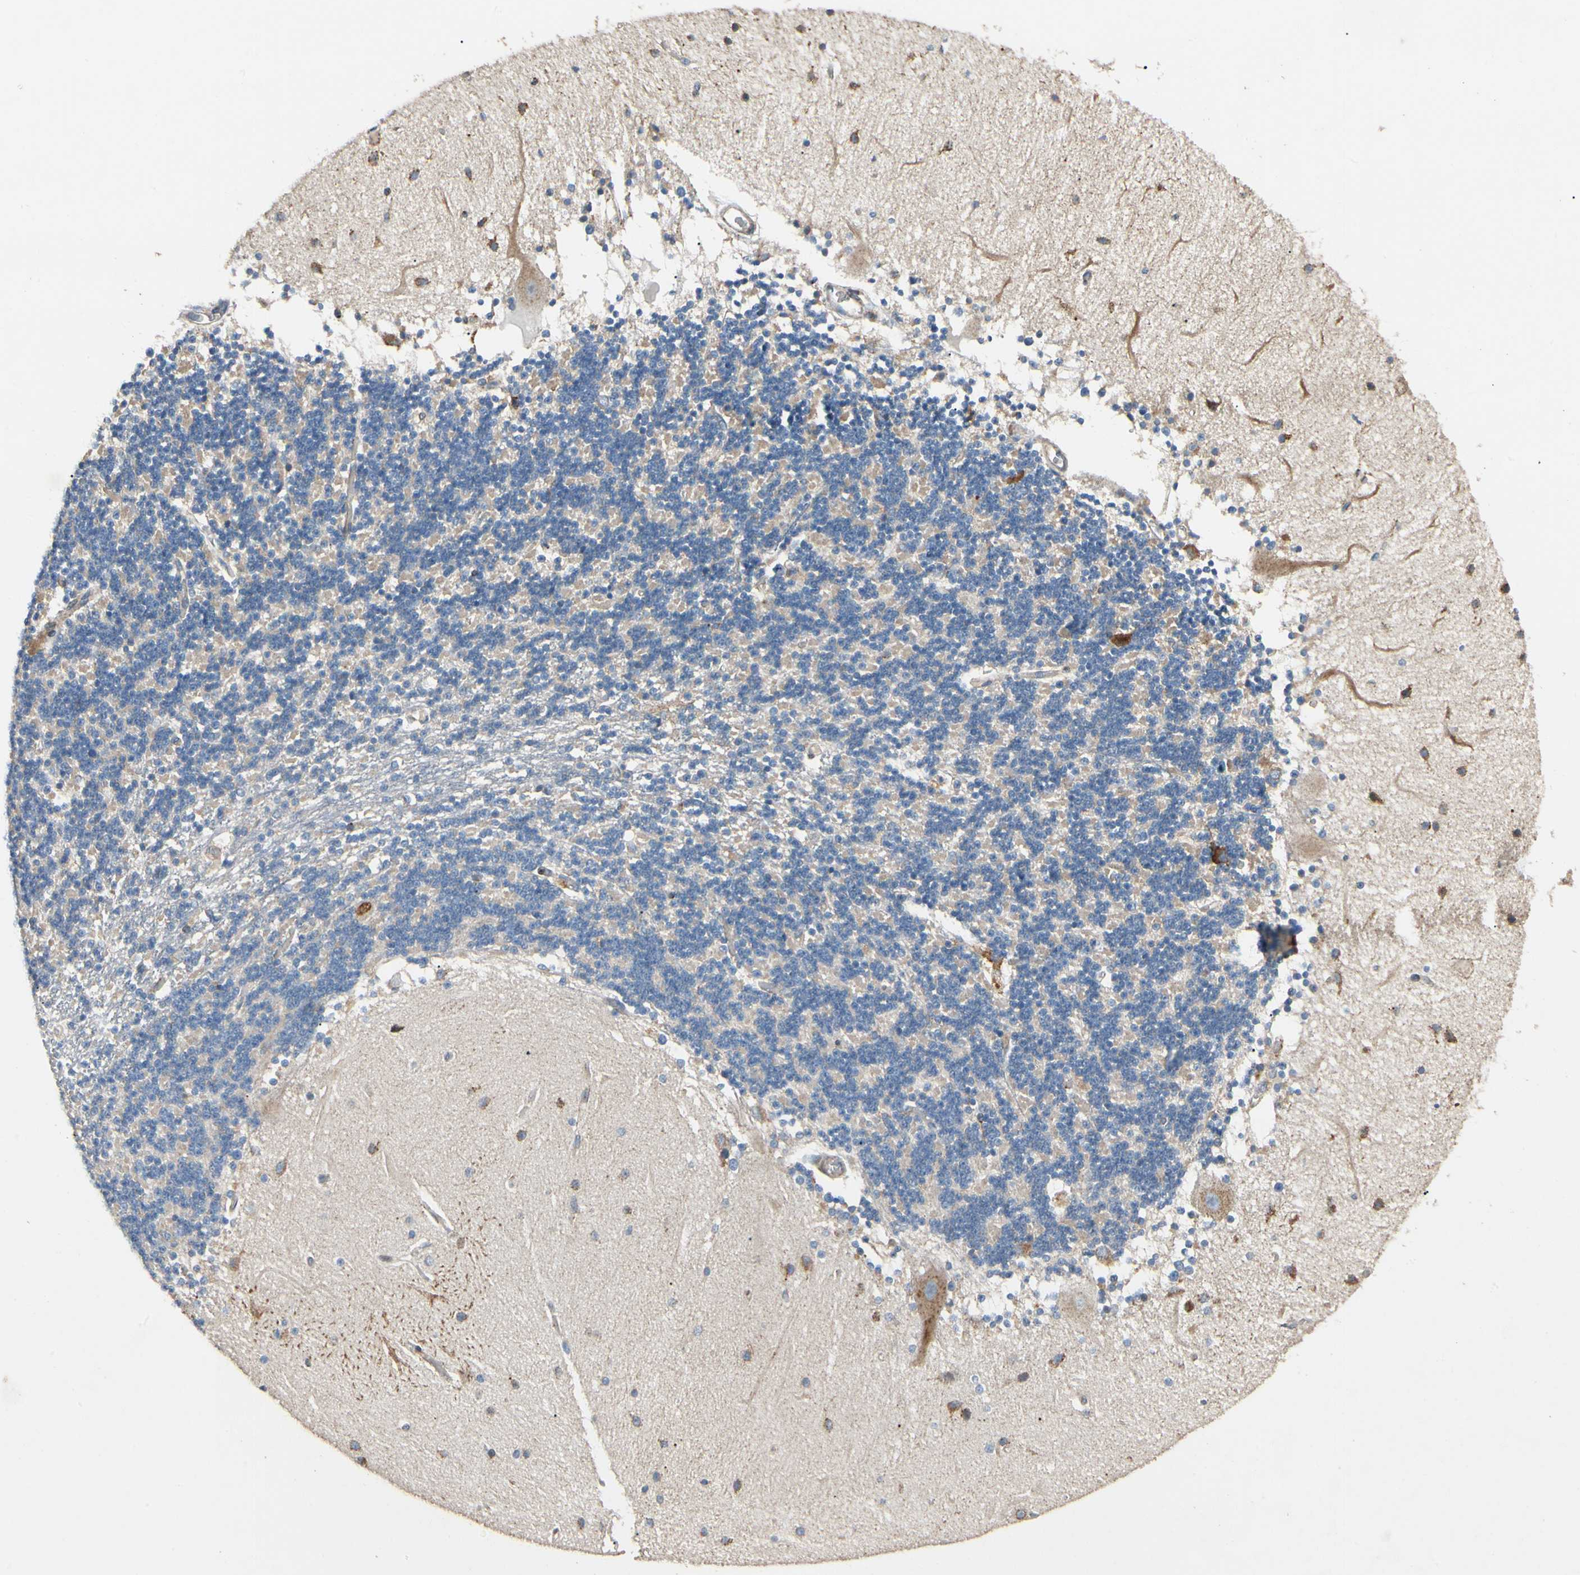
{"staining": {"intensity": "weak", "quantity": ">75%", "location": "cytoplasmic/membranous"}, "tissue": "cerebellum", "cell_type": "Cells in granular layer", "image_type": "normal", "snomed": [{"axis": "morphology", "description": "Normal tissue, NOS"}, {"axis": "topography", "description": "Cerebellum"}], "caption": "IHC of normal human cerebellum exhibits low levels of weak cytoplasmic/membranous staining in approximately >75% of cells in granular layer.", "gene": "MRPL9", "patient": {"sex": "female", "age": 54}}